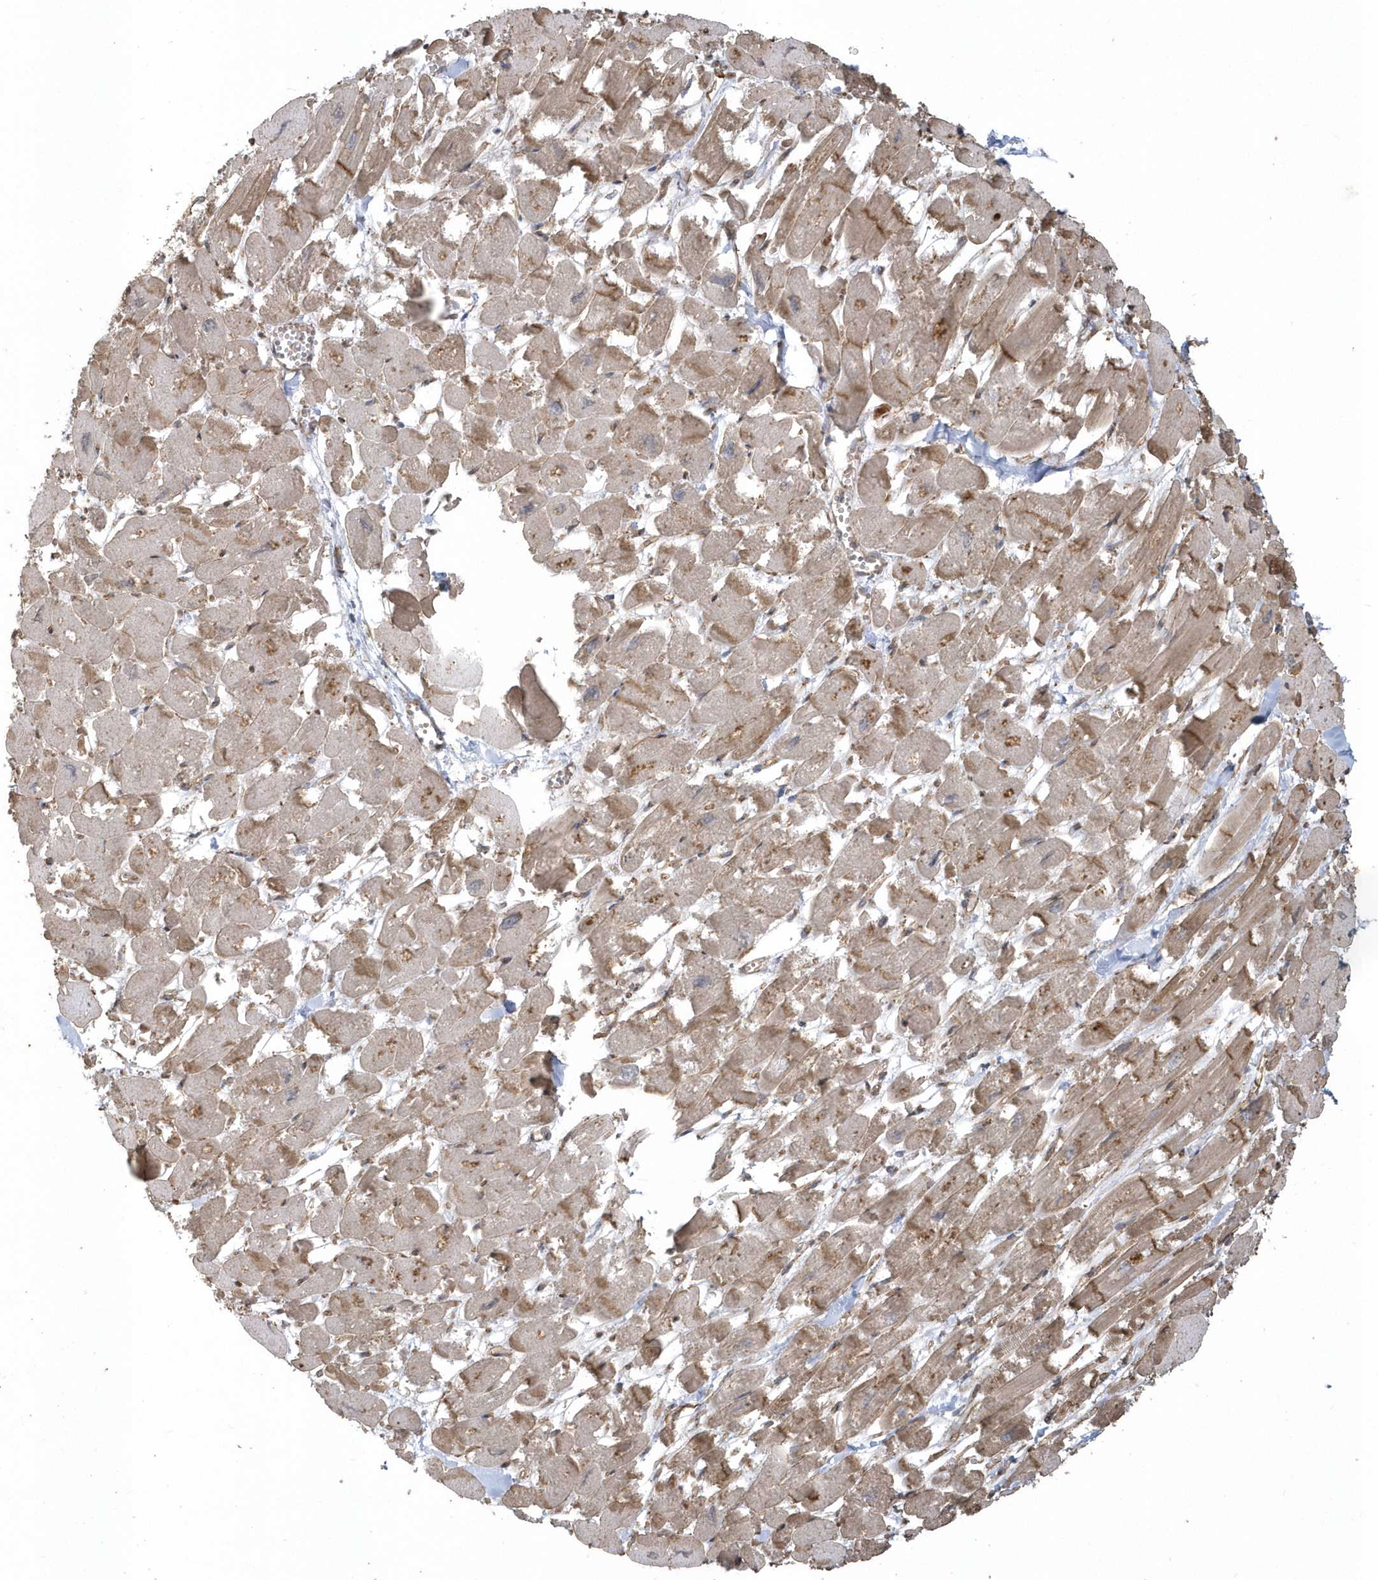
{"staining": {"intensity": "moderate", "quantity": ">75%", "location": "cytoplasmic/membranous"}, "tissue": "heart muscle", "cell_type": "Cardiomyocytes", "image_type": "normal", "snomed": [{"axis": "morphology", "description": "Normal tissue, NOS"}, {"axis": "topography", "description": "Heart"}], "caption": "DAB (3,3'-diaminobenzidine) immunohistochemical staining of unremarkable heart muscle displays moderate cytoplasmic/membranous protein expression in approximately >75% of cardiomyocytes.", "gene": "HERPUD1", "patient": {"sex": "male", "age": 54}}